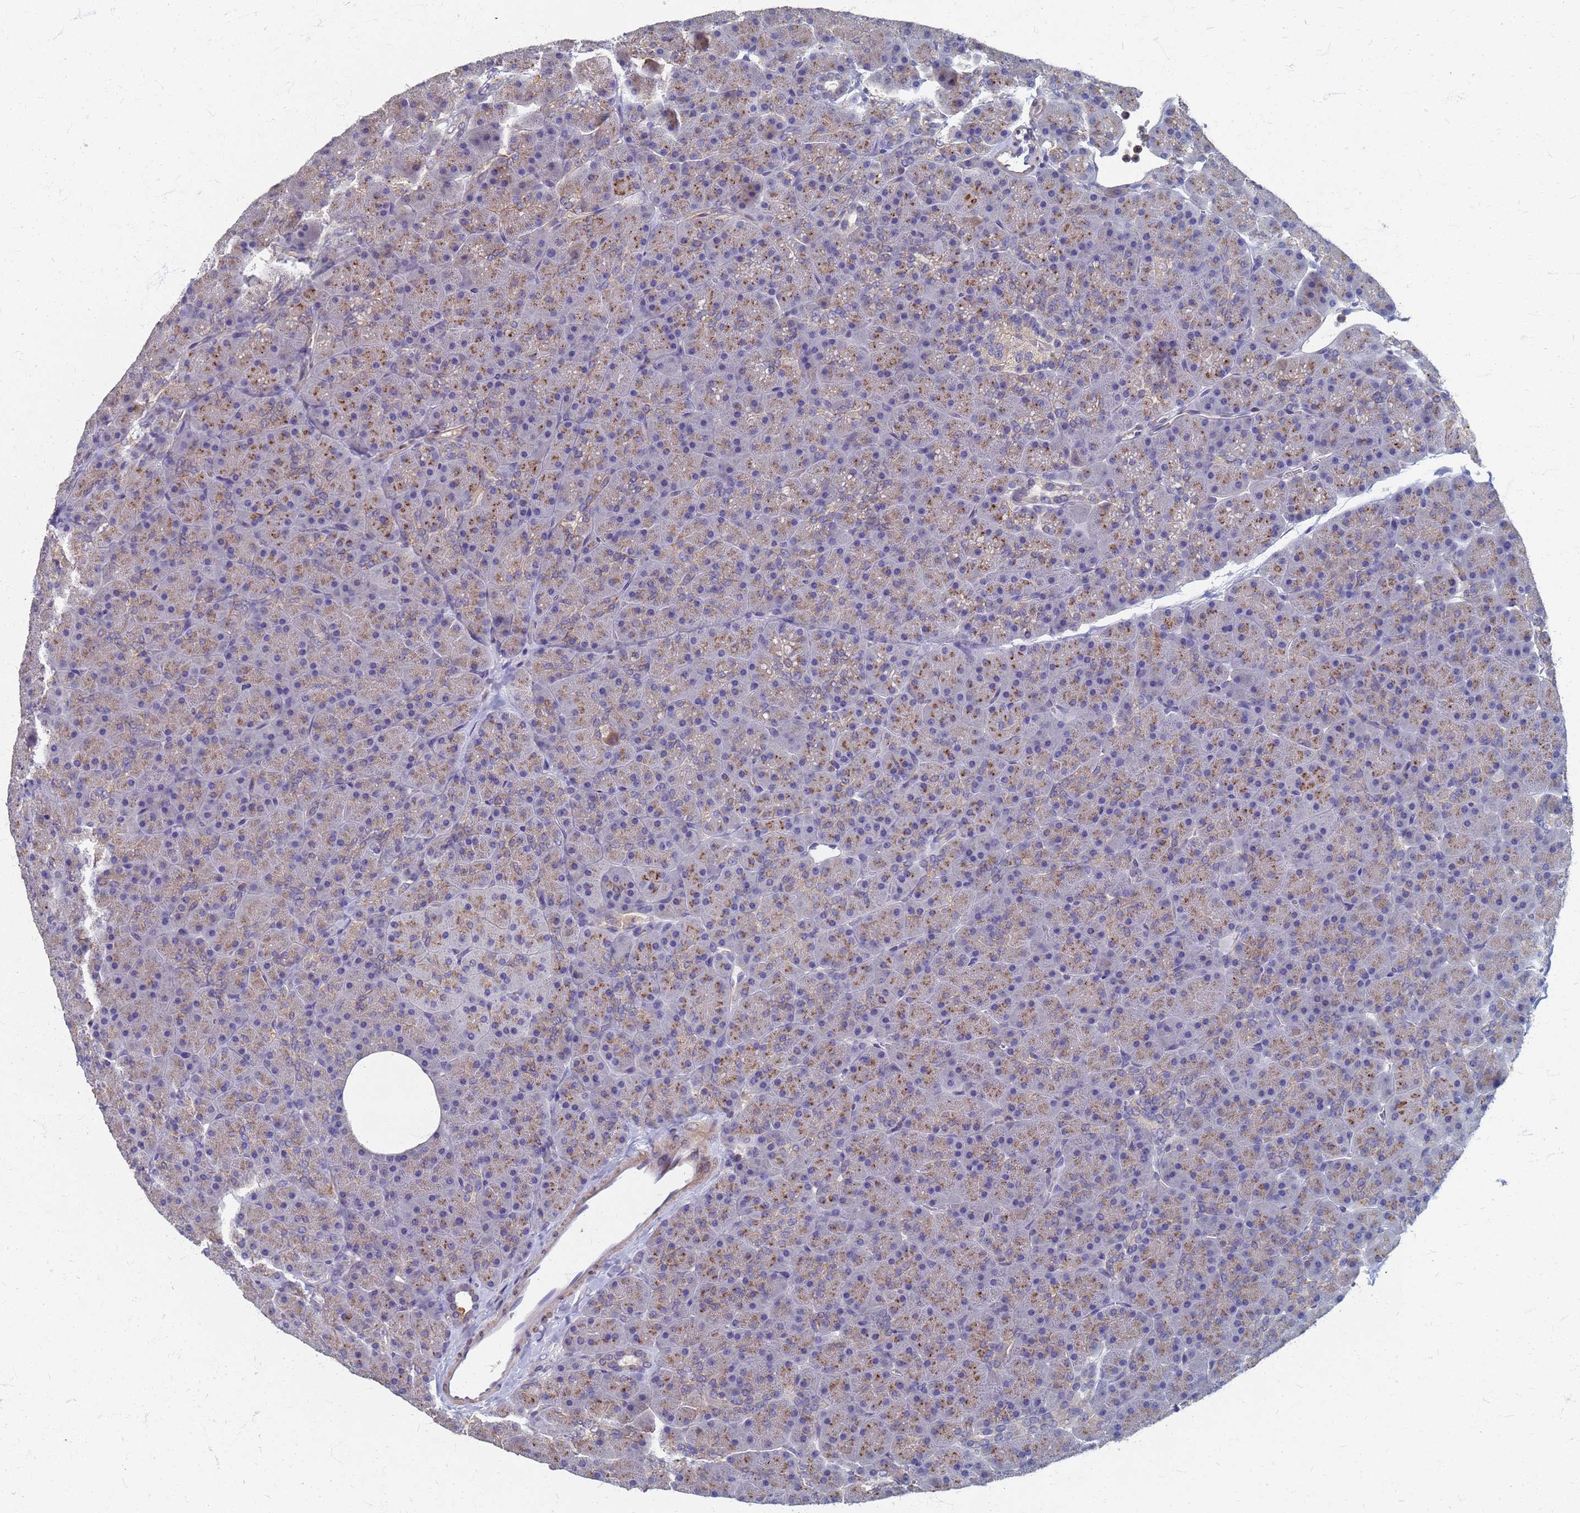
{"staining": {"intensity": "moderate", "quantity": "25%-75%", "location": "cytoplasmic/membranous"}, "tissue": "pancreas", "cell_type": "Exocrine glandular cells", "image_type": "normal", "snomed": [{"axis": "morphology", "description": "Normal tissue, NOS"}, {"axis": "topography", "description": "Pancreas"}], "caption": "This micrograph demonstrates immunohistochemistry staining of normal human pancreas, with medium moderate cytoplasmic/membranous positivity in approximately 25%-75% of exocrine glandular cells.", "gene": "KRCC1", "patient": {"sex": "male", "age": 36}}